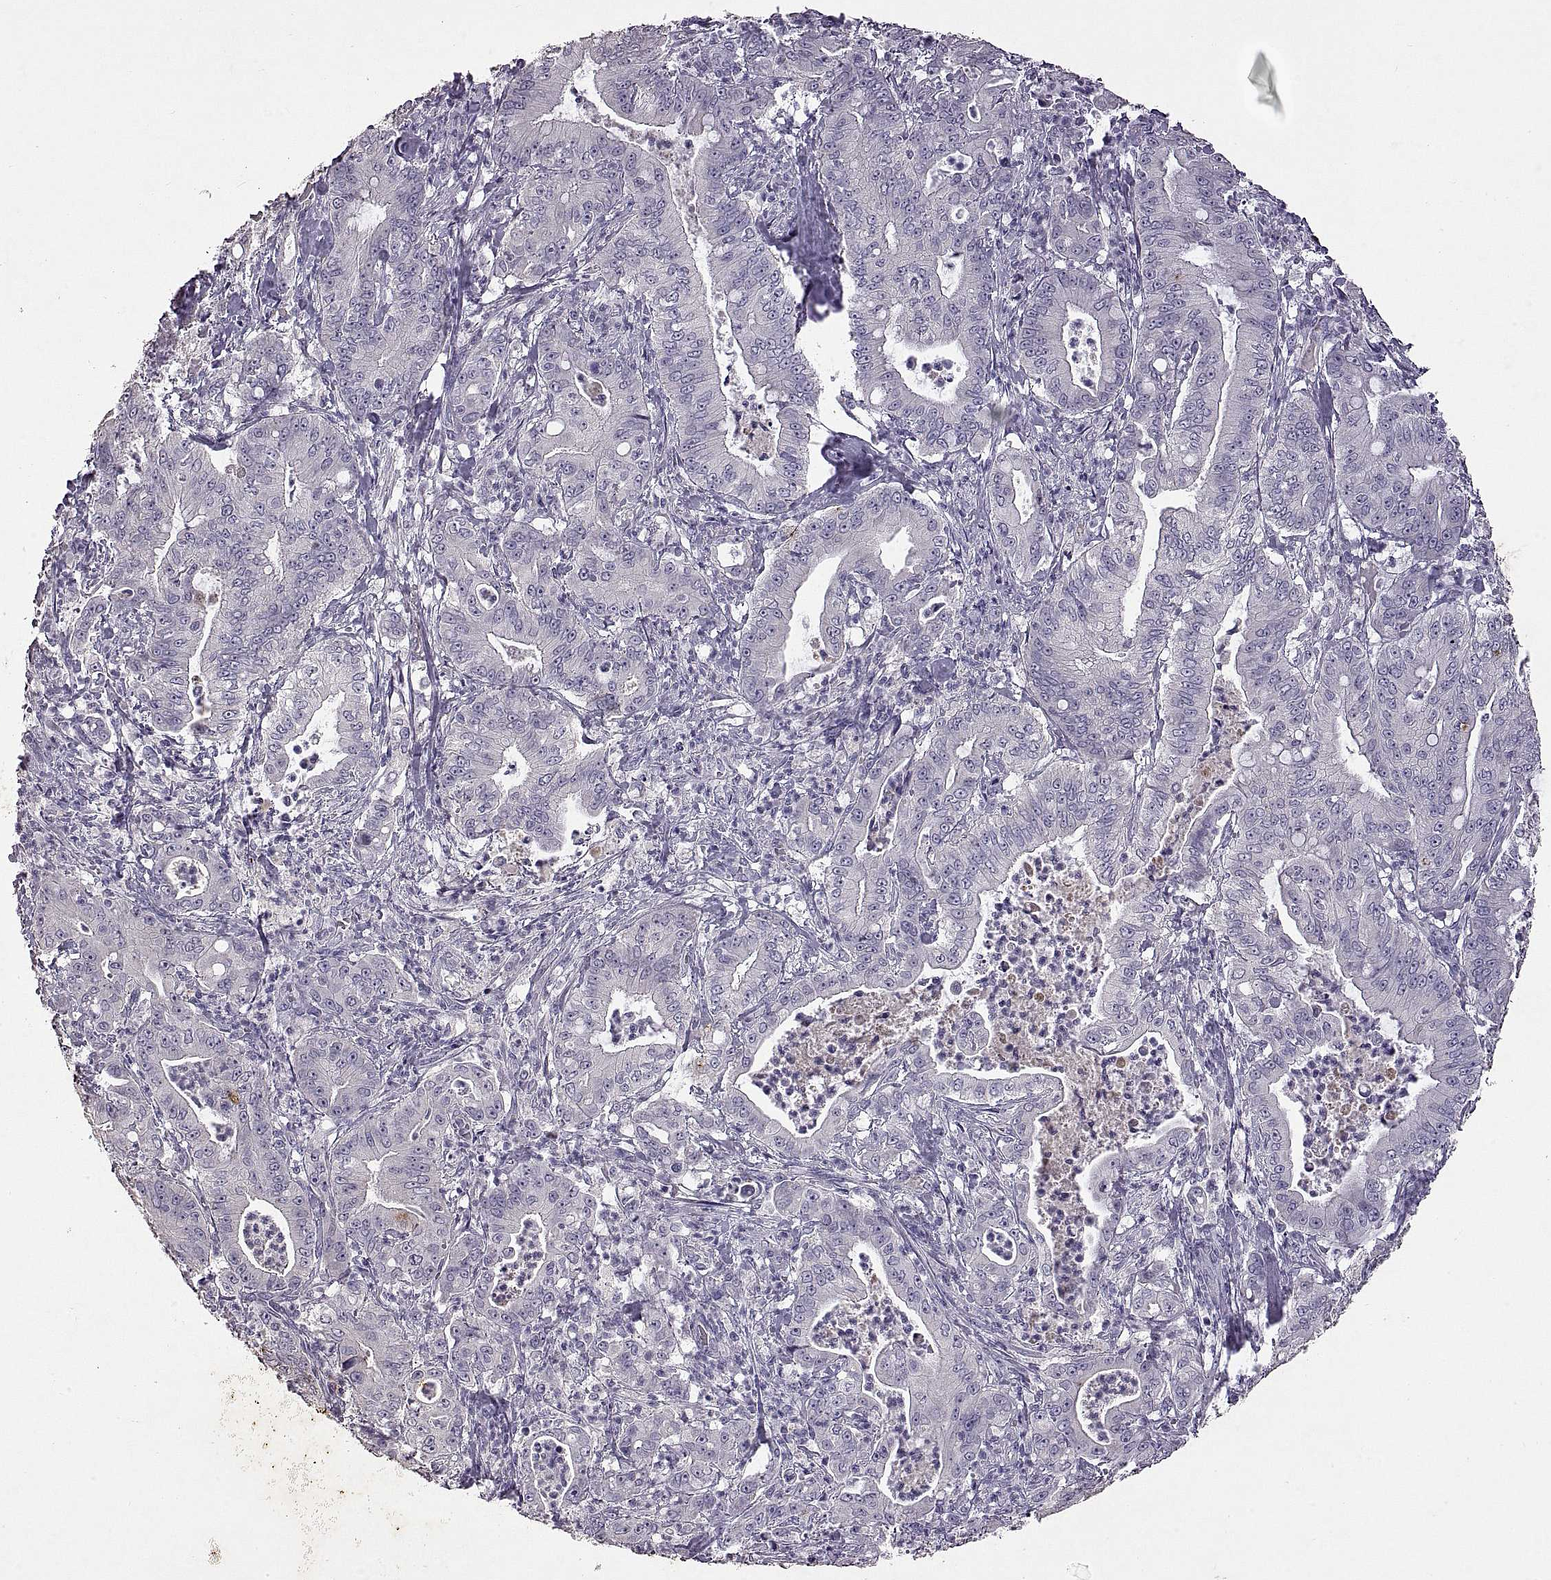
{"staining": {"intensity": "negative", "quantity": "none", "location": "none"}, "tissue": "pancreatic cancer", "cell_type": "Tumor cells", "image_type": "cancer", "snomed": [{"axis": "morphology", "description": "Adenocarcinoma, NOS"}, {"axis": "topography", "description": "Pancreas"}], "caption": "This is an immunohistochemistry (IHC) histopathology image of pancreatic adenocarcinoma. There is no positivity in tumor cells.", "gene": "DEFB136", "patient": {"sex": "male", "age": 71}}